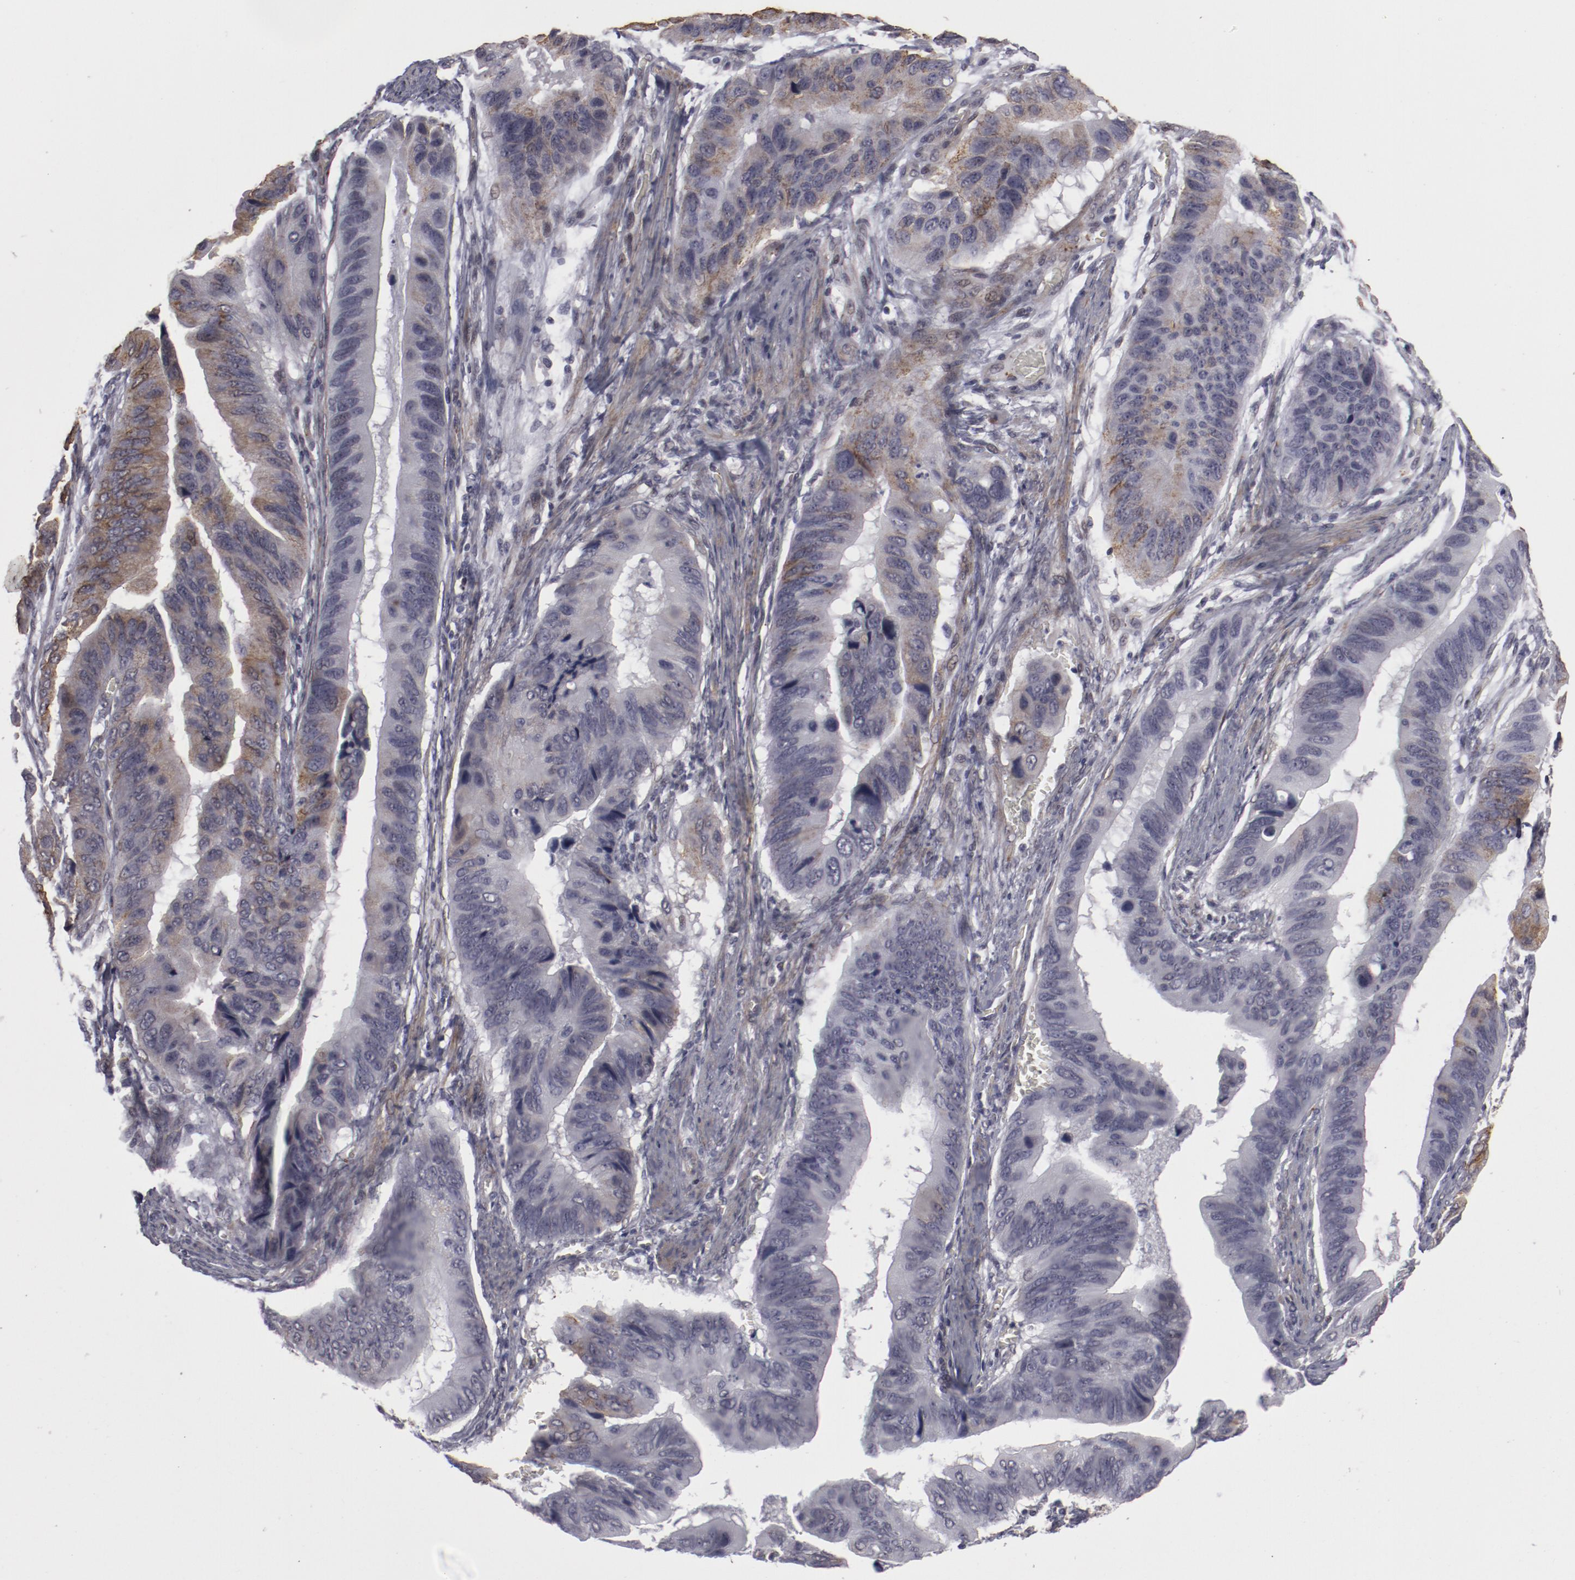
{"staining": {"intensity": "negative", "quantity": "none", "location": "none"}, "tissue": "stomach cancer", "cell_type": "Tumor cells", "image_type": "cancer", "snomed": [{"axis": "morphology", "description": "Adenocarcinoma, NOS"}, {"axis": "topography", "description": "Stomach, upper"}], "caption": "Image shows no significant protein staining in tumor cells of stomach cancer (adenocarcinoma).", "gene": "LEF1", "patient": {"sex": "male", "age": 80}}